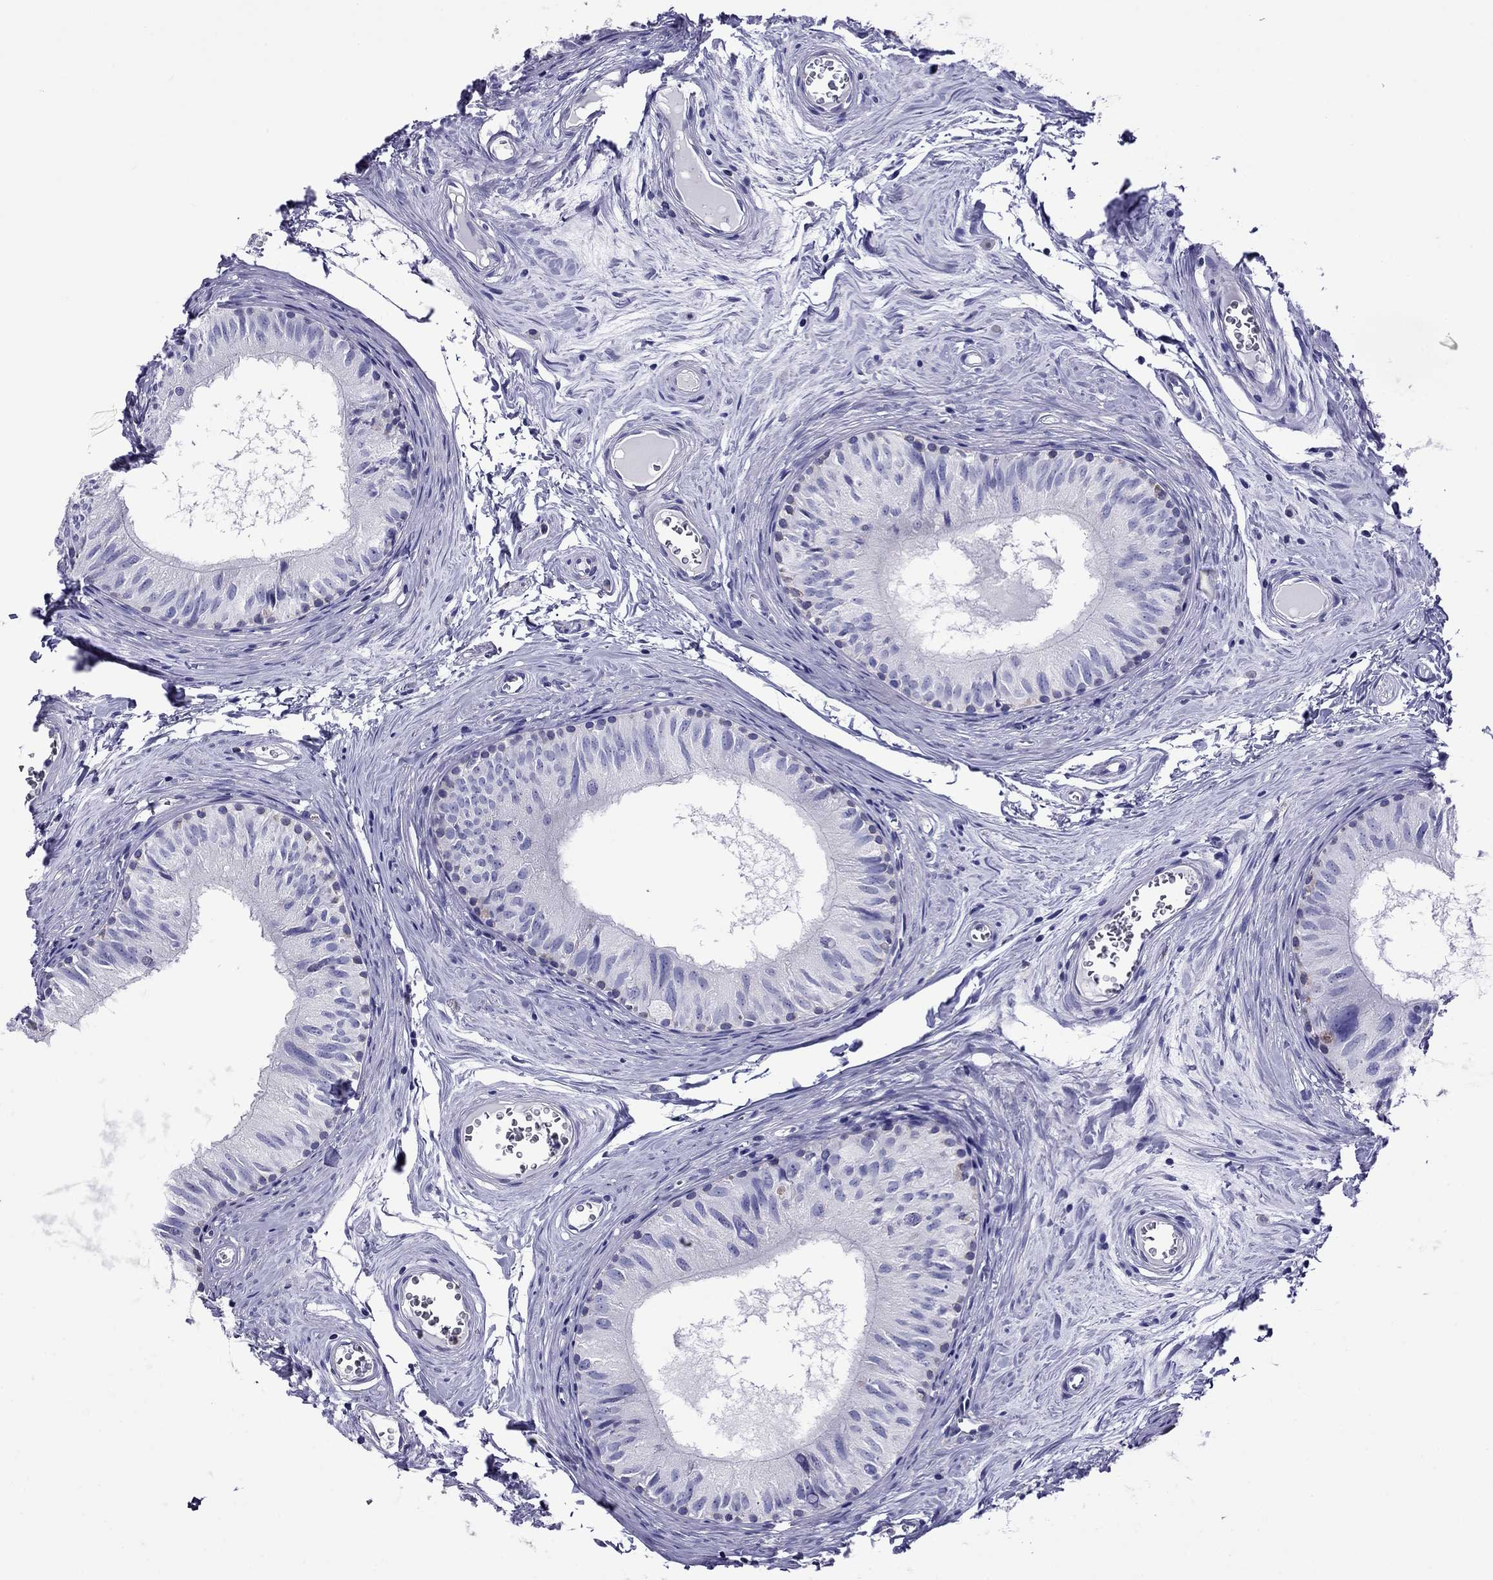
{"staining": {"intensity": "negative", "quantity": "none", "location": "none"}, "tissue": "epididymis", "cell_type": "Glandular cells", "image_type": "normal", "snomed": [{"axis": "morphology", "description": "Normal tissue, NOS"}, {"axis": "topography", "description": "Epididymis"}], "caption": "DAB (3,3'-diaminobenzidine) immunohistochemical staining of unremarkable human epididymis displays no significant expression in glandular cells. (Stains: DAB (3,3'-diaminobenzidine) IHC with hematoxylin counter stain, Microscopy: brightfield microscopy at high magnification).", "gene": "SCG2", "patient": {"sex": "male", "age": 52}}